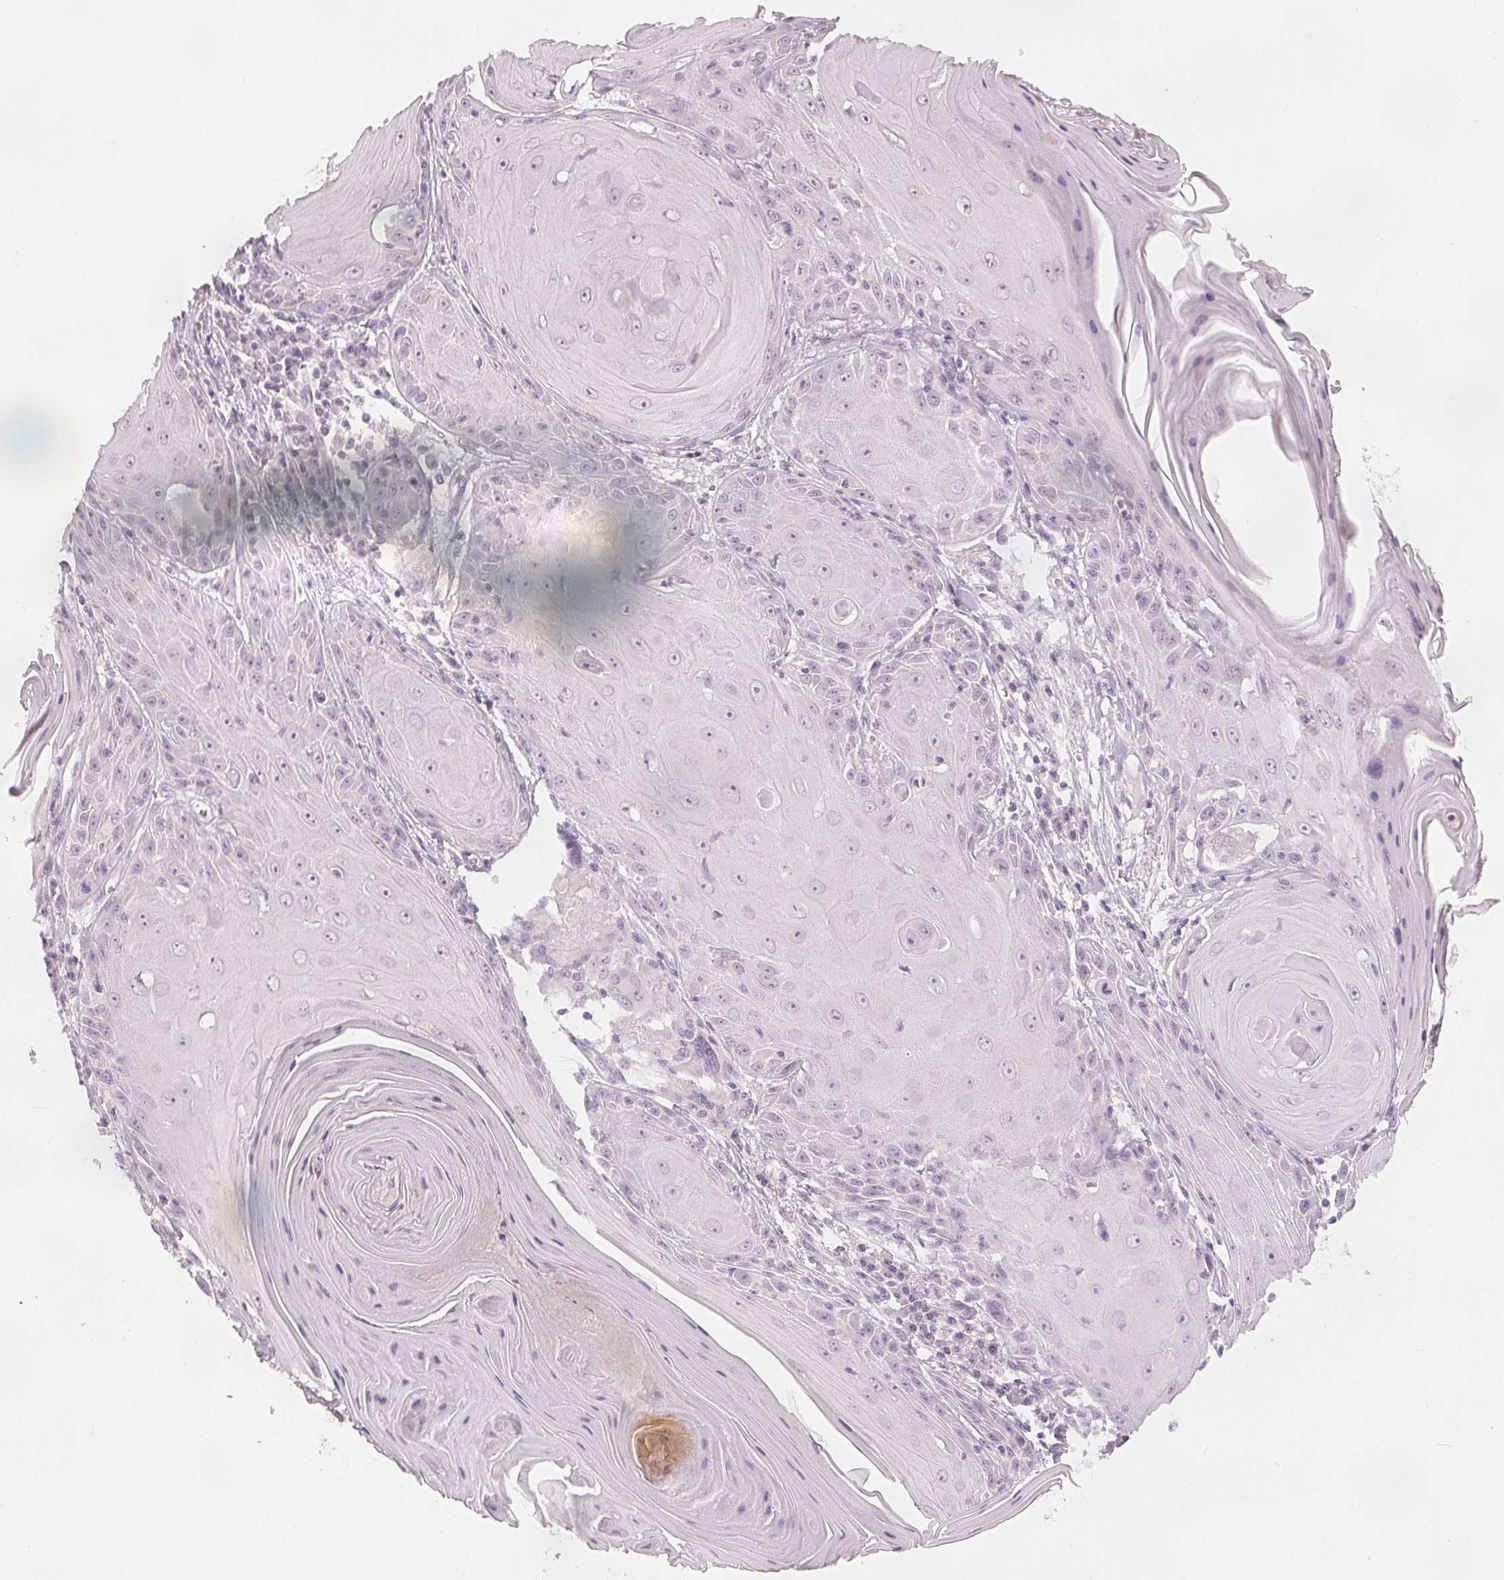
{"staining": {"intensity": "negative", "quantity": "none", "location": "none"}, "tissue": "skin cancer", "cell_type": "Tumor cells", "image_type": "cancer", "snomed": [{"axis": "morphology", "description": "Squamous cell carcinoma, NOS"}, {"axis": "topography", "description": "Skin"}, {"axis": "topography", "description": "Vulva"}], "caption": "Immunohistochemical staining of human skin squamous cell carcinoma reveals no significant expression in tumor cells.", "gene": "SLC27A5", "patient": {"sex": "female", "age": 85}}